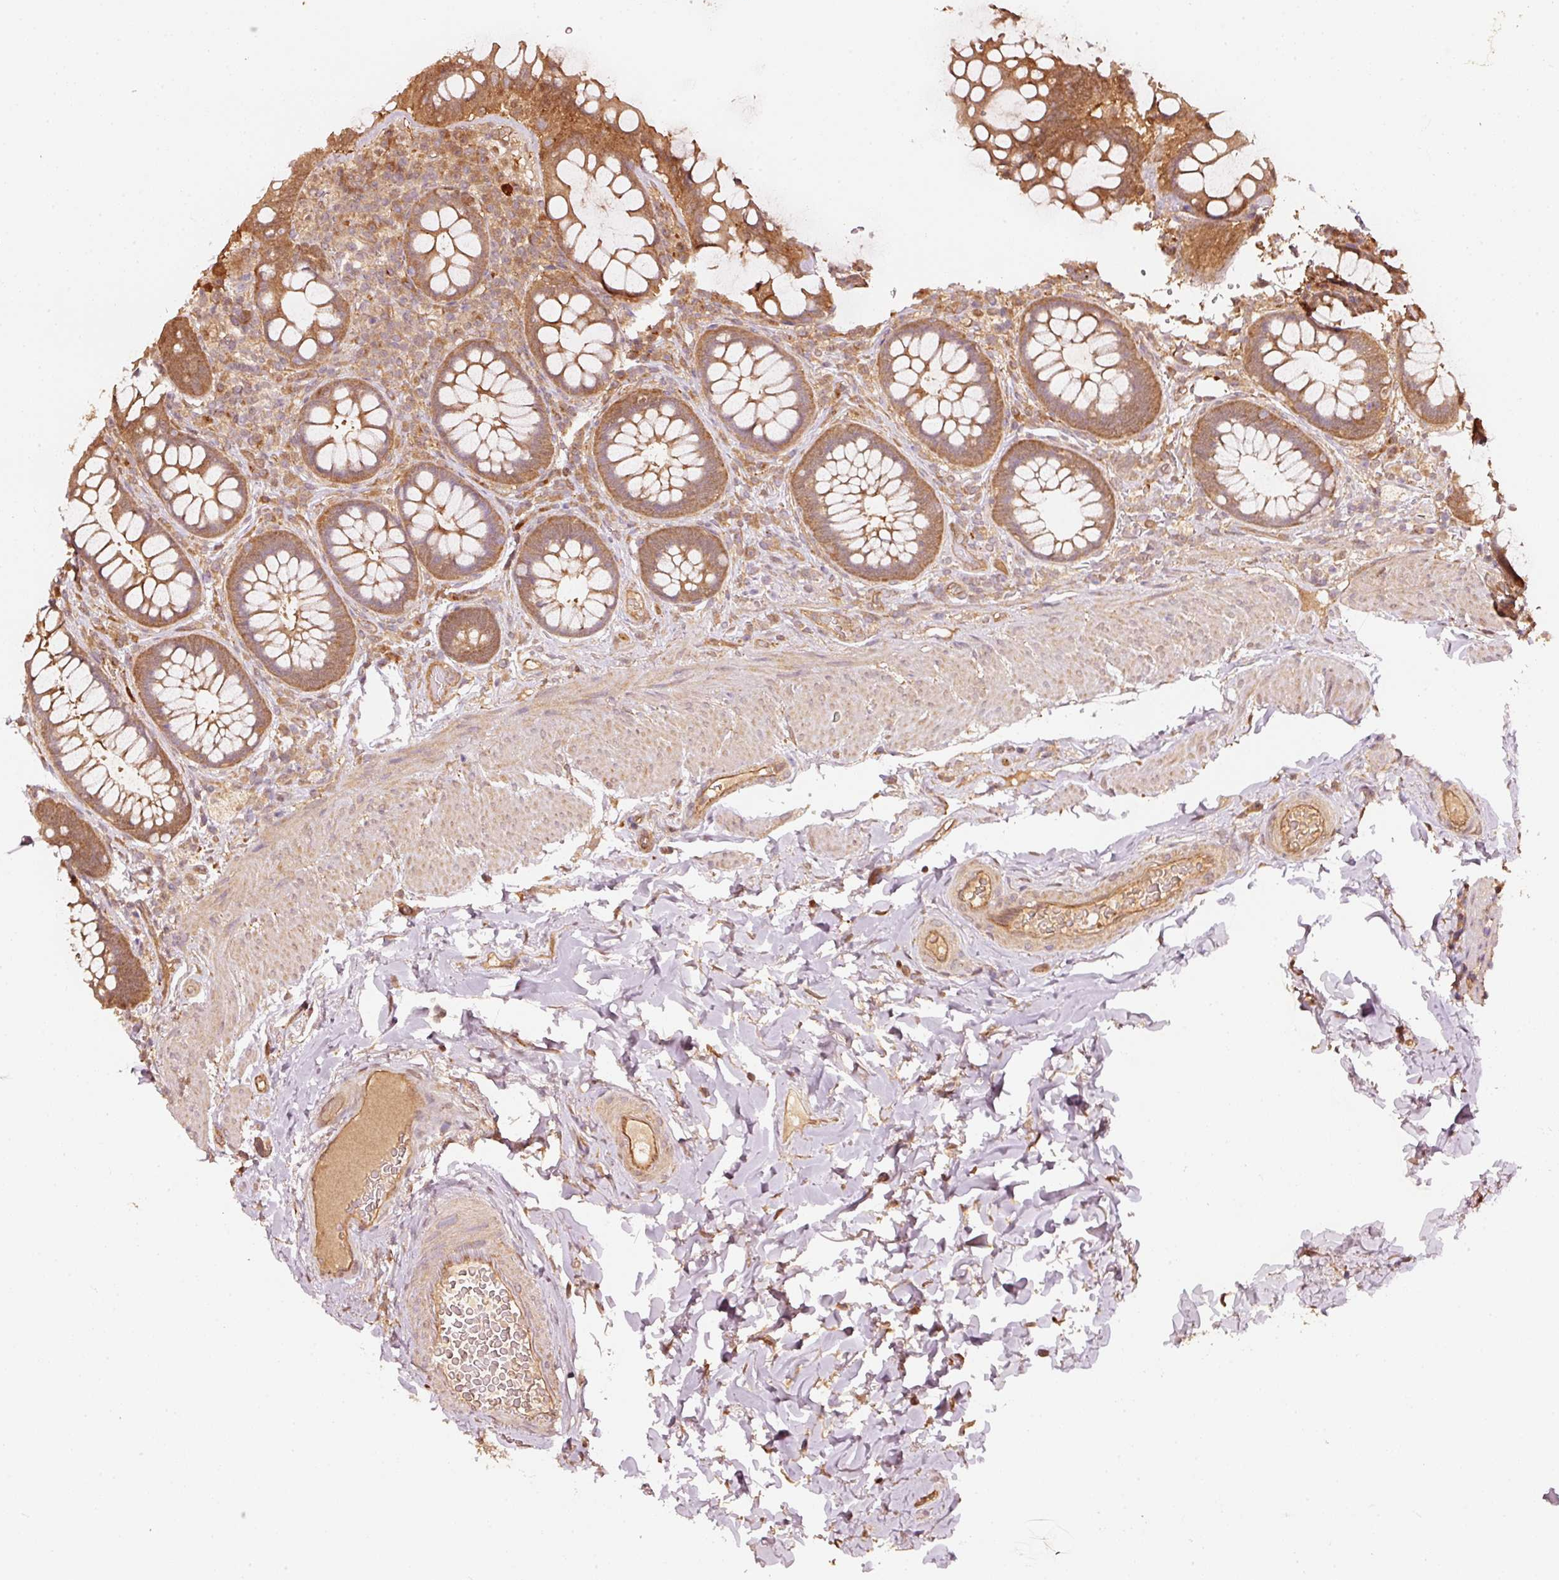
{"staining": {"intensity": "moderate", "quantity": ">75%", "location": "cytoplasmic/membranous"}, "tissue": "rectum", "cell_type": "Glandular cells", "image_type": "normal", "snomed": [{"axis": "morphology", "description": "Normal tissue, NOS"}, {"axis": "topography", "description": "Rectum"}], "caption": "Rectum was stained to show a protein in brown. There is medium levels of moderate cytoplasmic/membranous staining in about >75% of glandular cells.", "gene": "STAU1", "patient": {"sex": "female", "age": 69}}